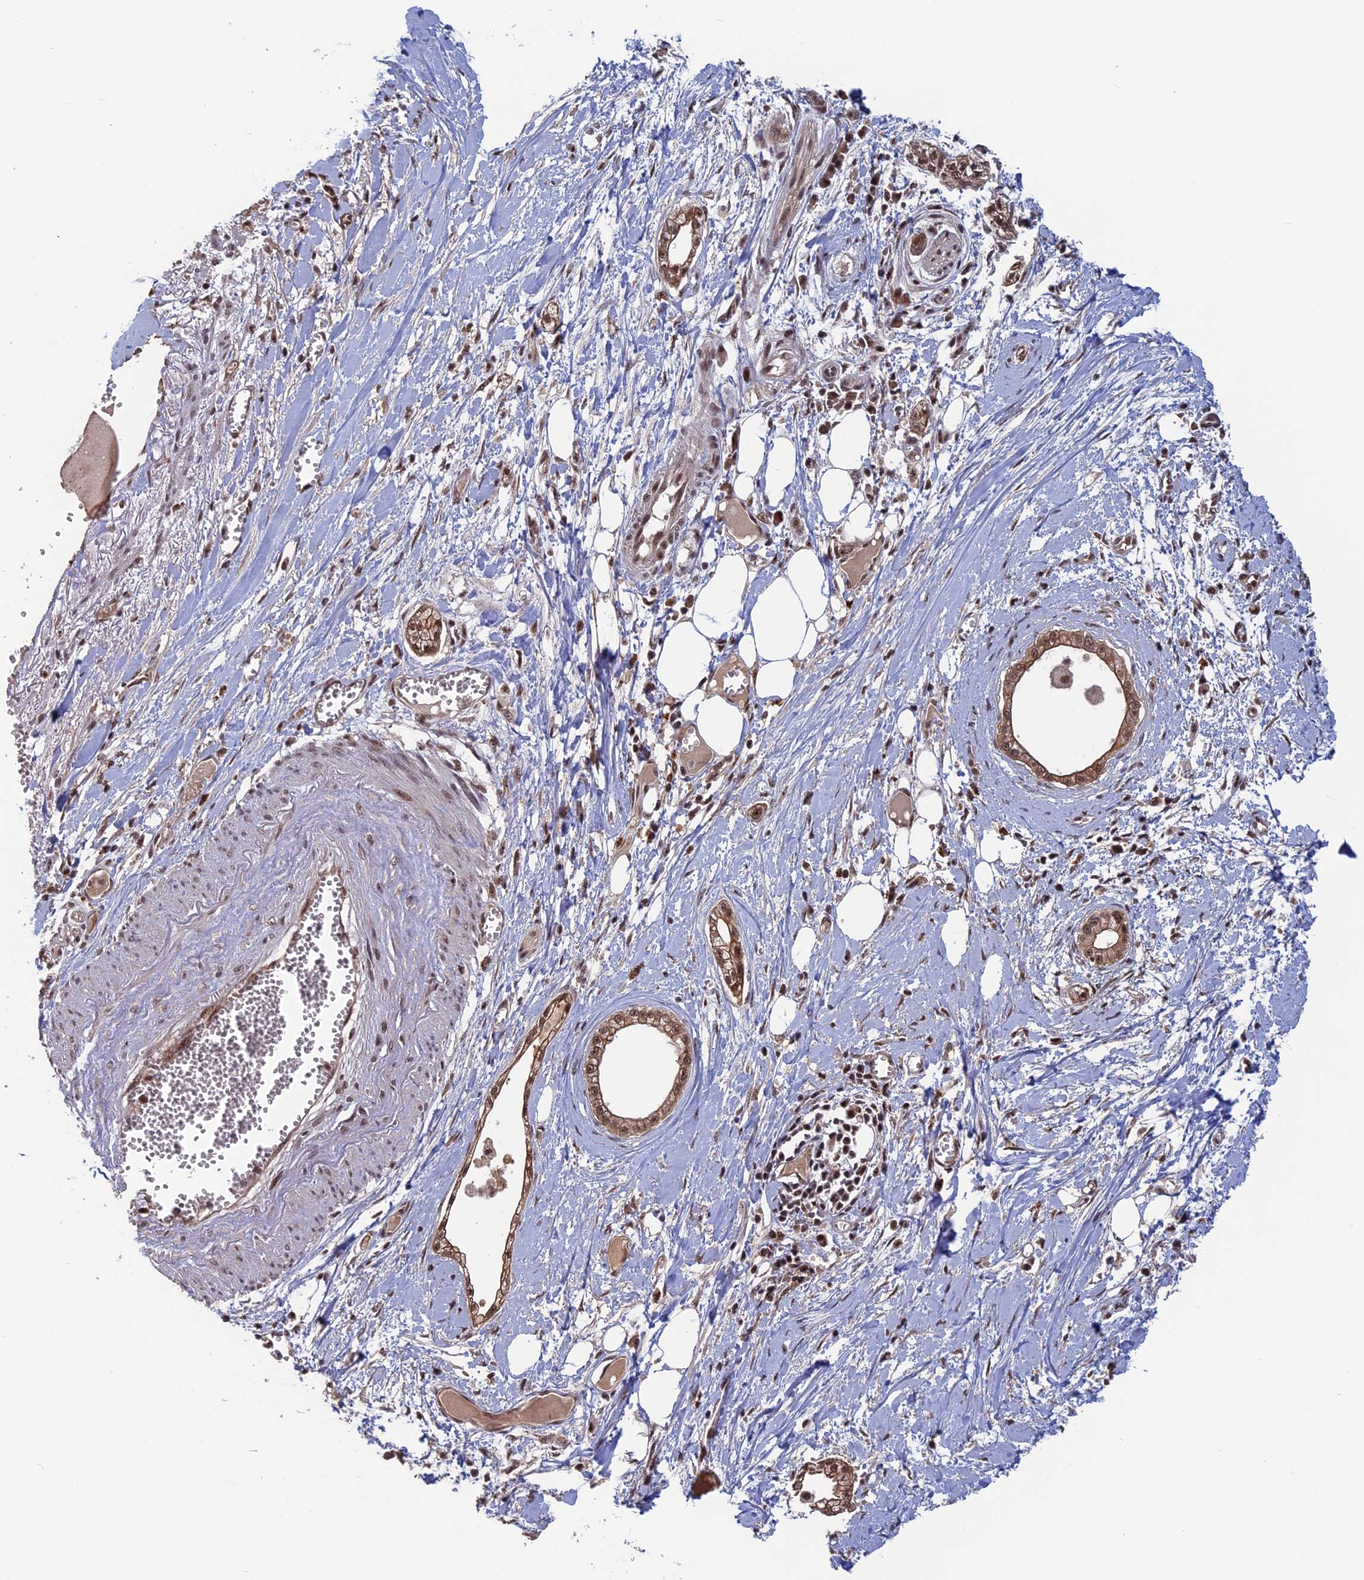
{"staining": {"intensity": "weak", "quantity": ">75%", "location": "cytoplasmic/membranous,nuclear"}, "tissue": "pancreatic cancer", "cell_type": "Tumor cells", "image_type": "cancer", "snomed": [{"axis": "morphology", "description": "Adenocarcinoma, NOS"}, {"axis": "topography", "description": "Pancreas"}], "caption": "Tumor cells show weak cytoplasmic/membranous and nuclear expression in approximately >75% of cells in pancreatic cancer.", "gene": "CACTIN", "patient": {"sex": "male", "age": 68}}